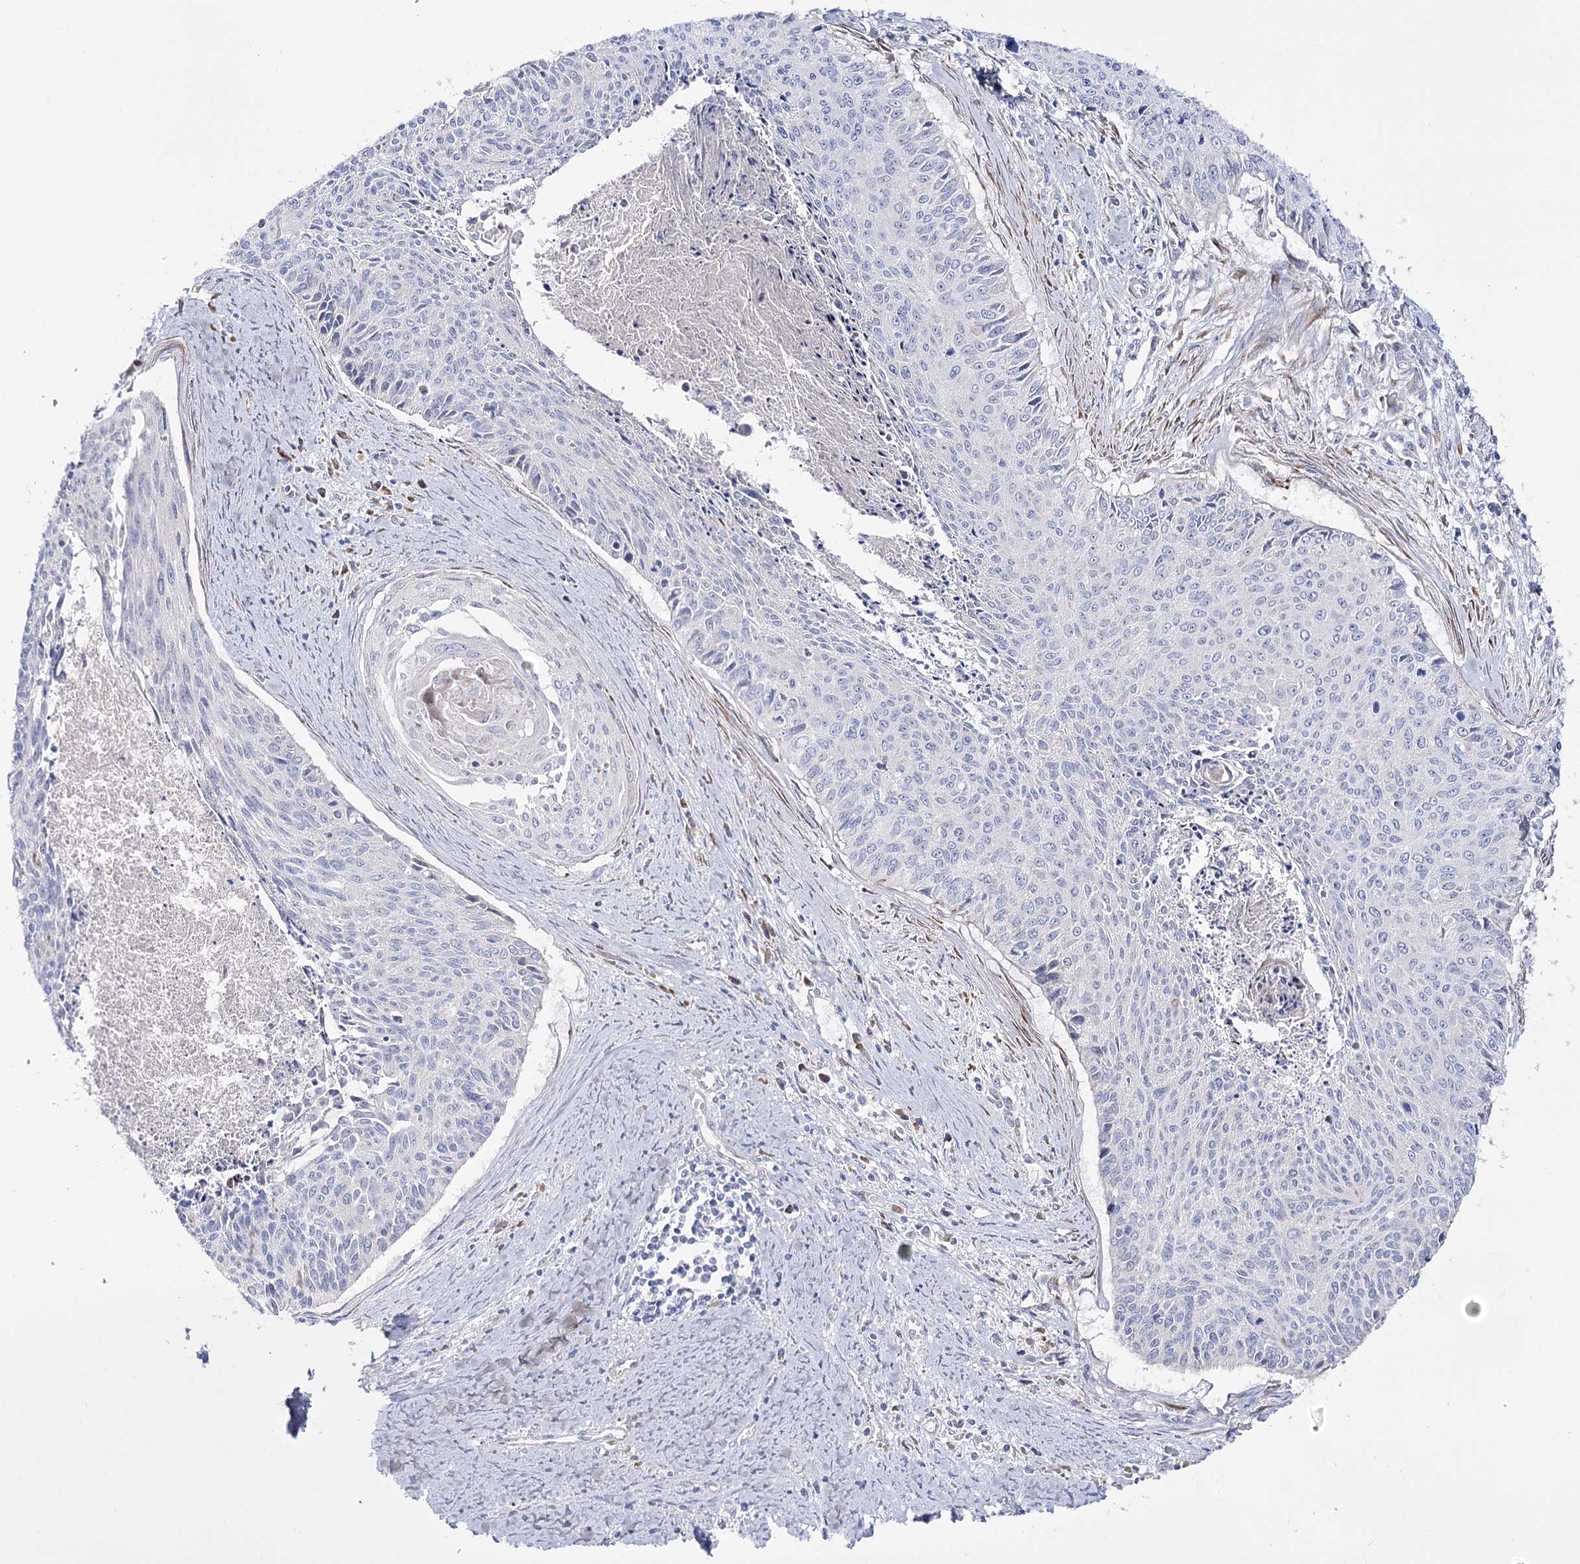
{"staining": {"intensity": "negative", "quantity": "none", "location": "none"}, "tissue": "cervical cancer", "cell_type": "Tumor cells", "image_type": "cancer", "snomed": [{"axis": "morphology", "description": "Squamous cell carcinoma, NOS"}, {"axis": "topography", "description": "Cervix"}], "caption": "Cervical cancer (squamous cell carcinoma) stained for a protein using immunohistochemistry exhibits no expression tumor cells.", "gene": "METTL5", "patient": {"sex": "female", "age": 55}}